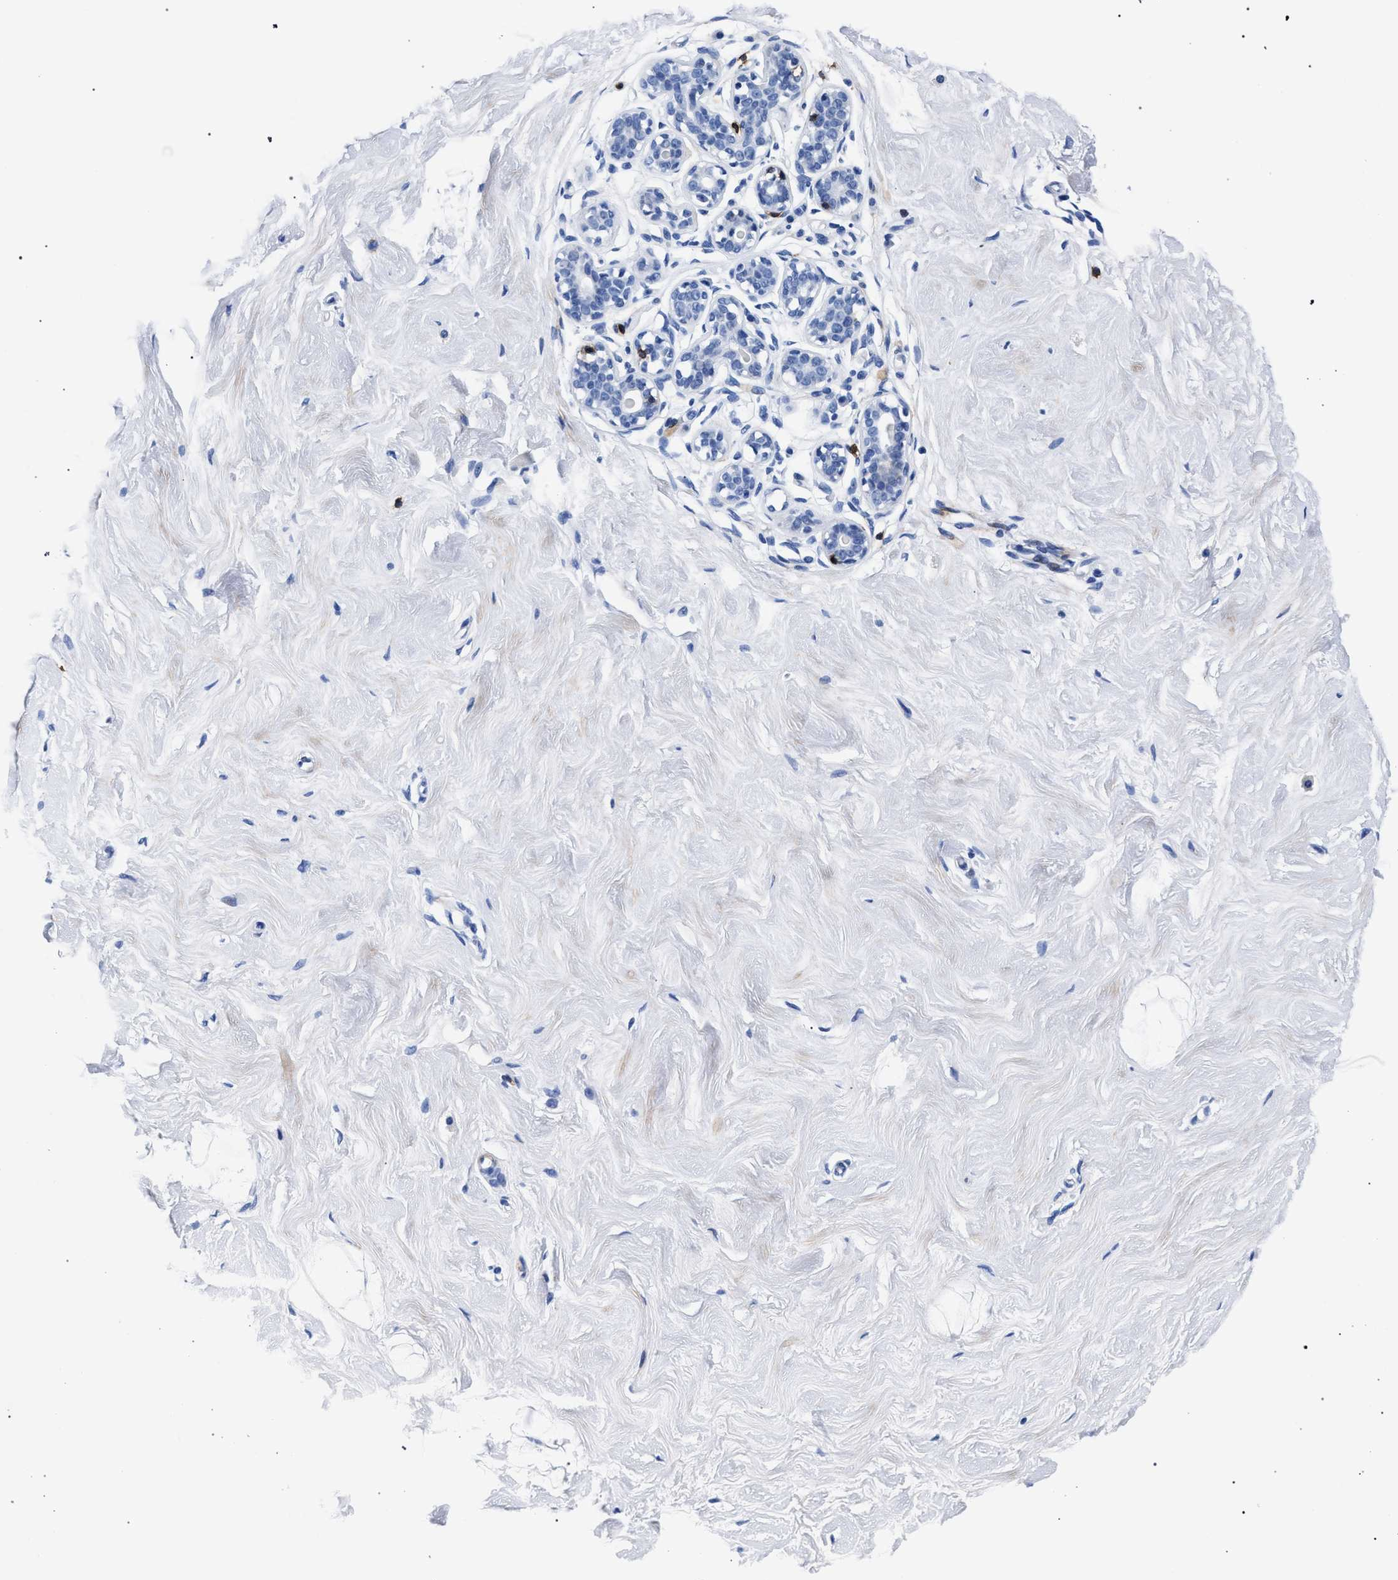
{"staining": {"intensity": "negative", "quantity": "none", "location": "none"}, "tissue": "breast", "cell_type": "Adipocytes", "image_type": "normal", "snomed": [{"axis": "morphology", "description": "Normal tissue, NOS"}, {"axis": "topography", "description": "Breast"}], "caption": "Protein analysis of normal breast exhibits no significant staining in adipocytes. (DAB IHC visualized using brightfield microscopy, high magnification).", "gene": "KLRK1", "patient": {"sex": "female", "age": 23}}